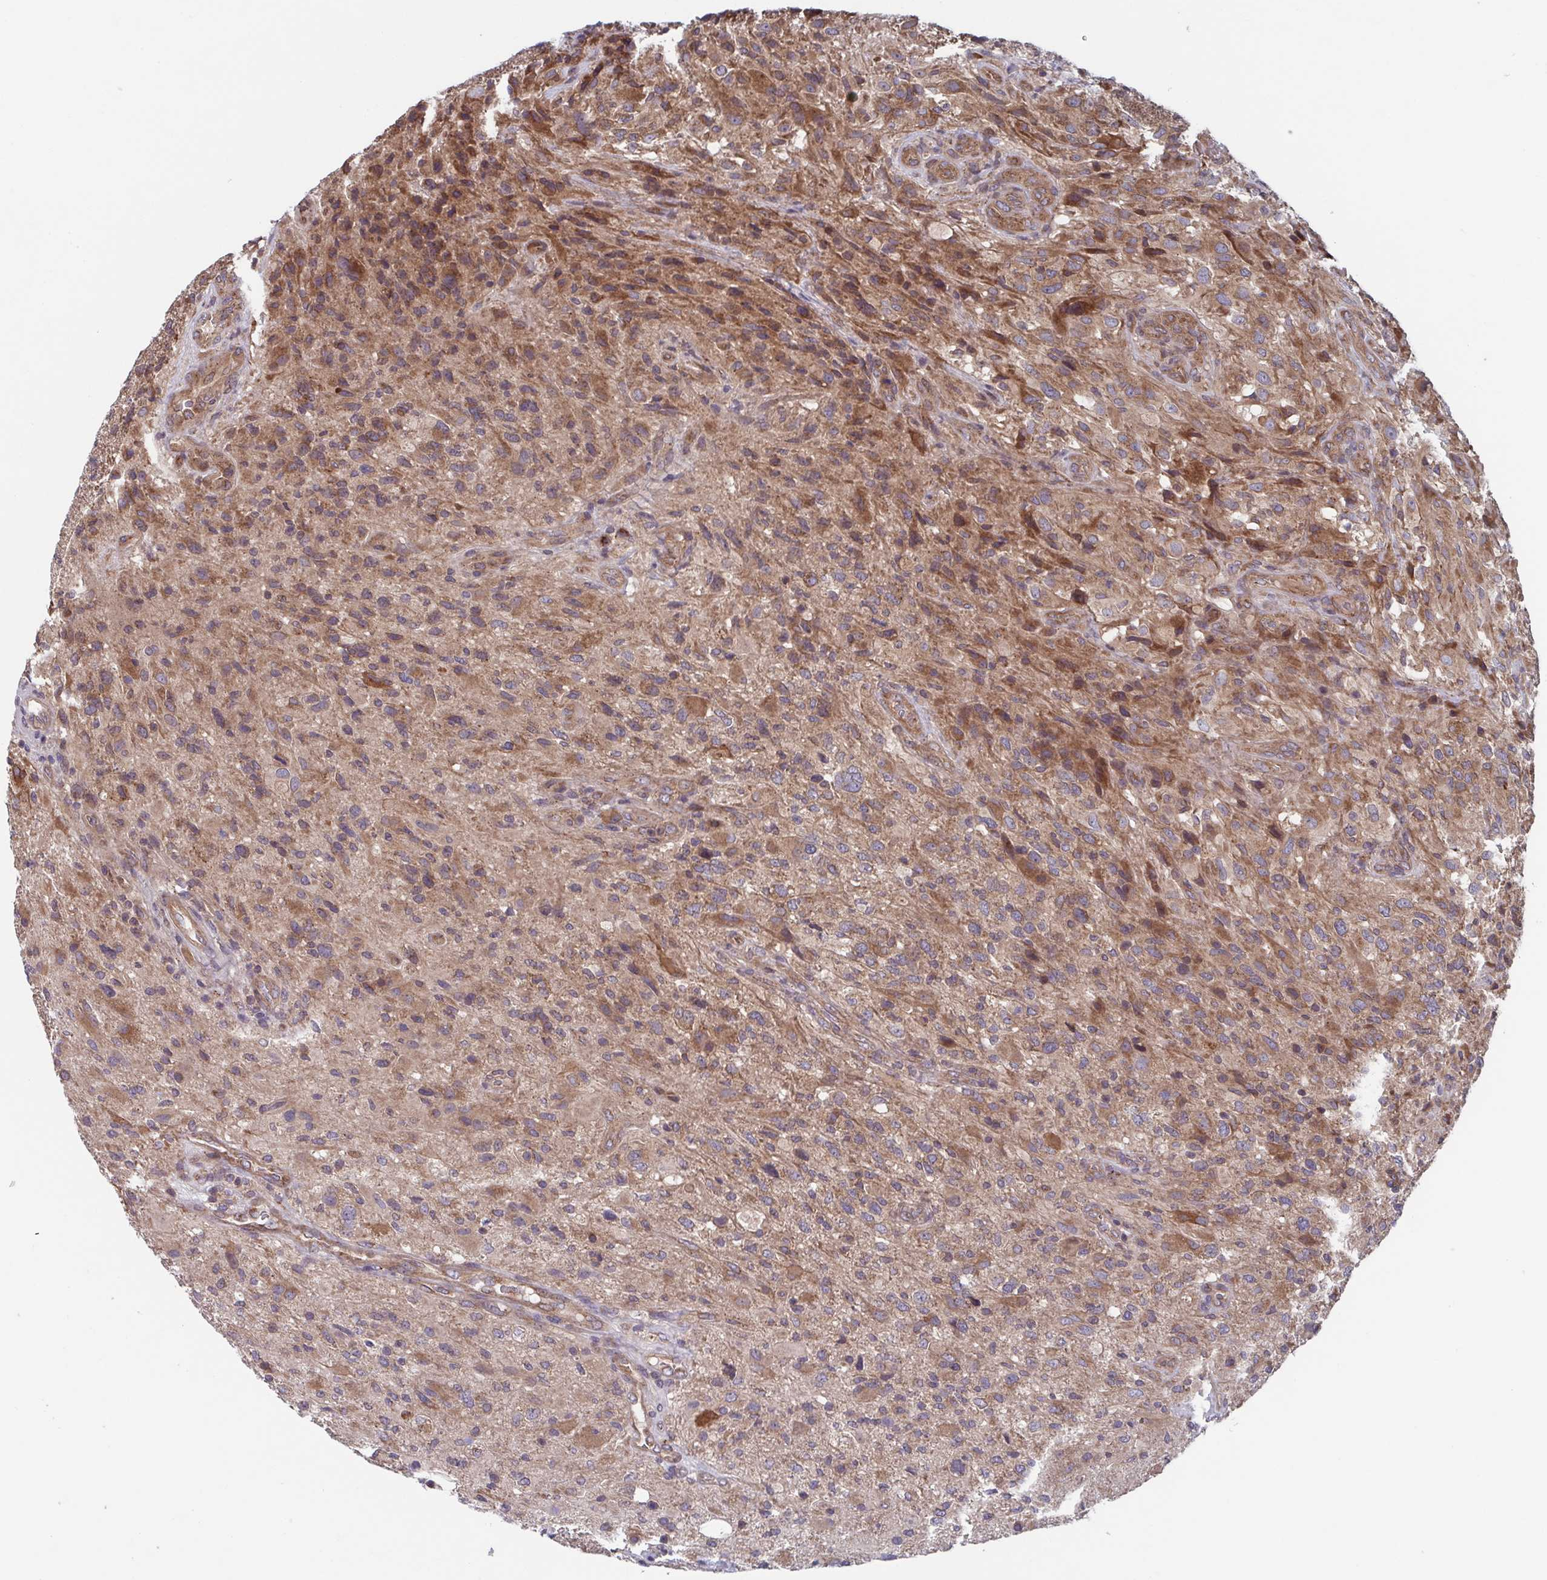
{"staining": {"intensity": "moderate", "quantity": "25%-75%", "location": "cytoplasmic/membranous"}, "tissue": "glioma", "cell_type": "Tumor cells", "image_type": "cancer", "snomed": [{"axis": "morphology", "description": "Glioma, malignant, High grade"}, {"axis": "topography", "description": "Brain"}], "caption": "High-power microscopy captured an immunohistochemistry photomicrograph of glioma, revealing moderate cytoplasmic/membranous expression in approximately 25%-75% of tumor cells.", "gene": "COPB1", "patient": {"sex": "male", "age": 53}}